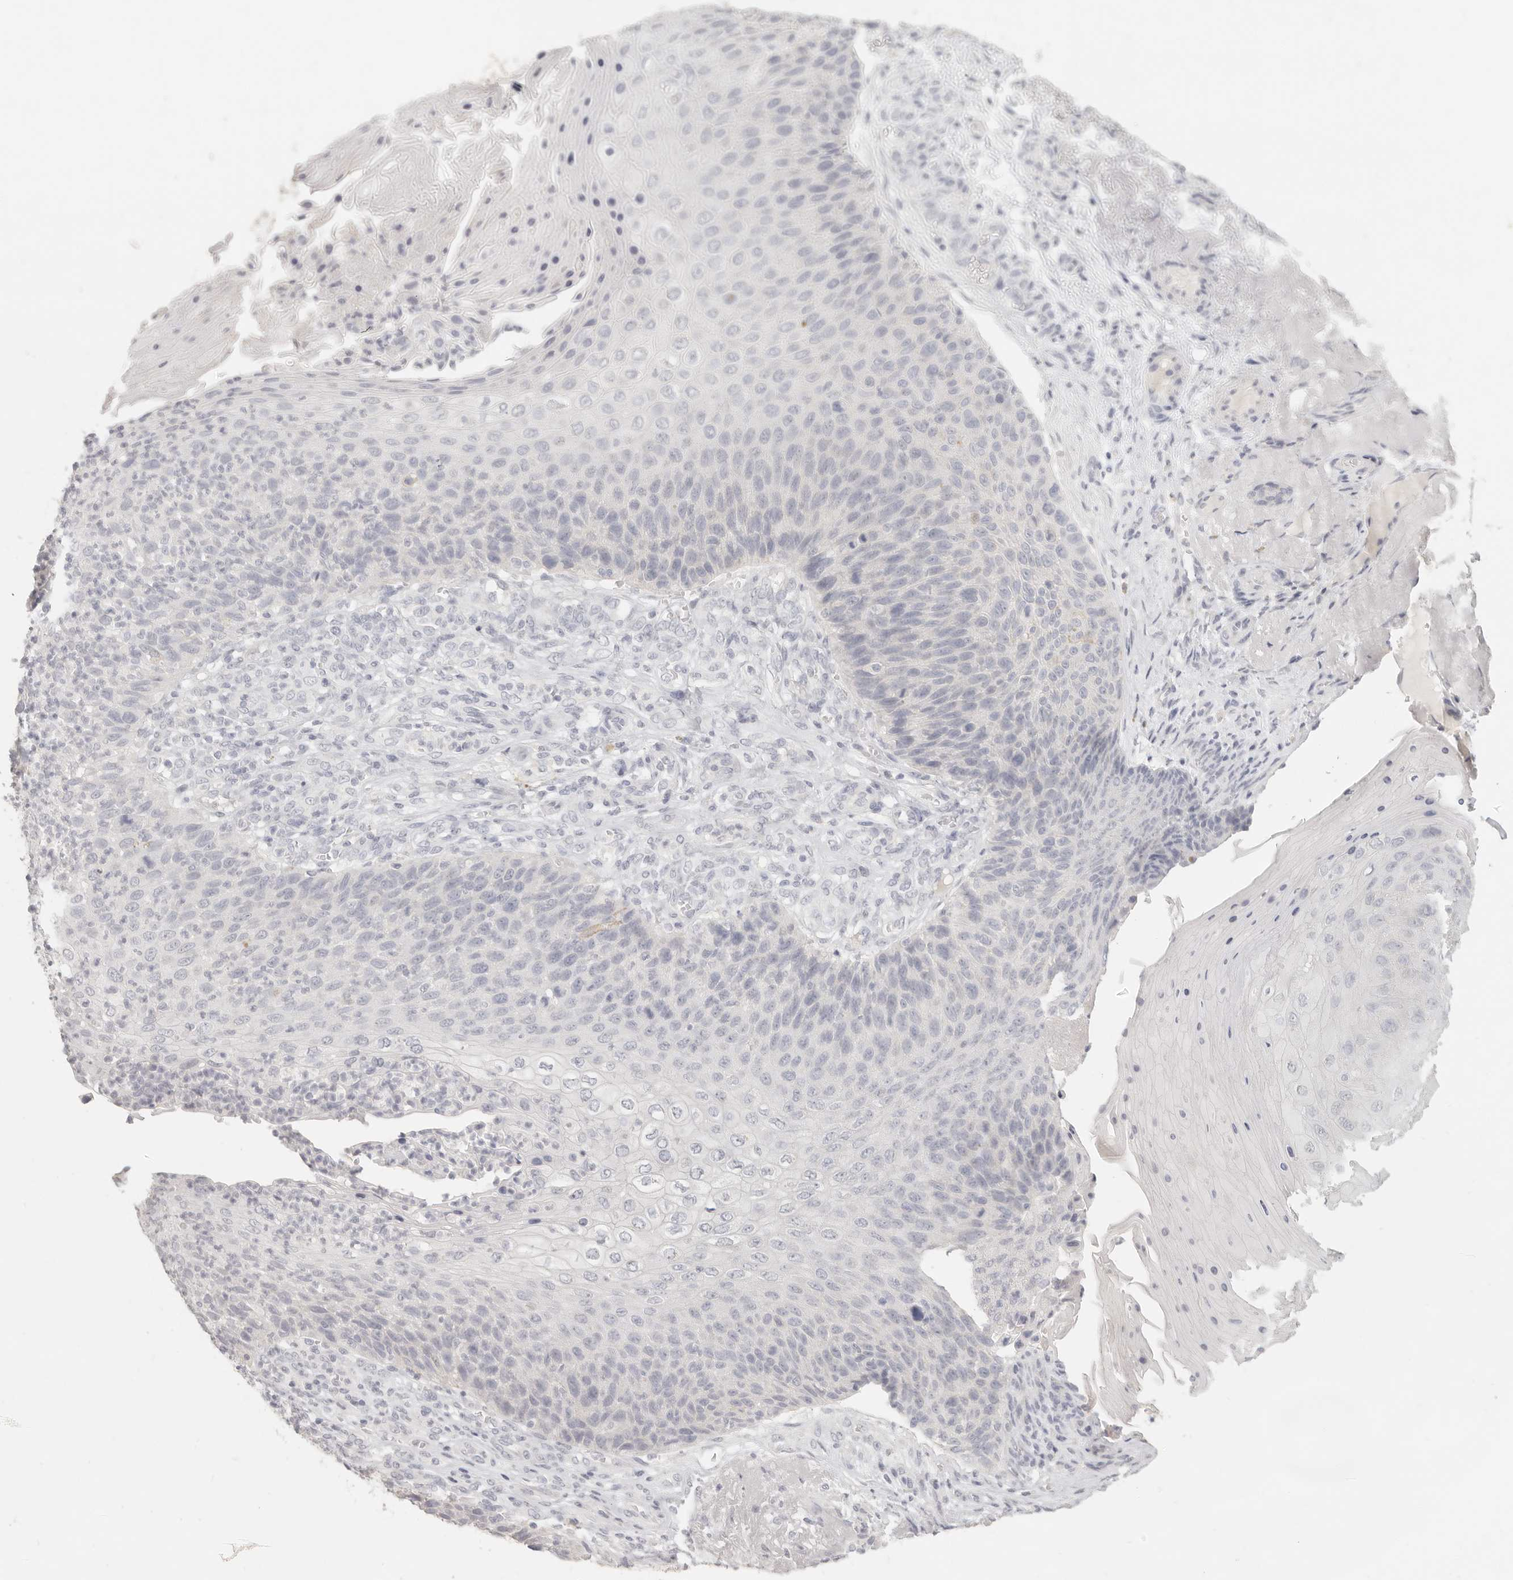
{"staining": {"intensity": "negative", "quantity": "none", "location": "none"}, "tissue": "skin cancer", "cell_type": "Tumor cells", "image_type": "cancer", "snomed": [{"axis": "morphology", "description": "Squamous cell carcinoma, NOS"}, {"axis": "topography", "description": "Skin"}], "caption": "This is a photomicrograph of immunohistochemistry (IHC) staining of skin cancer (squamous cell carcinoma), which shows no staining in tumor cells.", "gene": "EPCAM", "patient": {"sex": "female", "age": 88}}